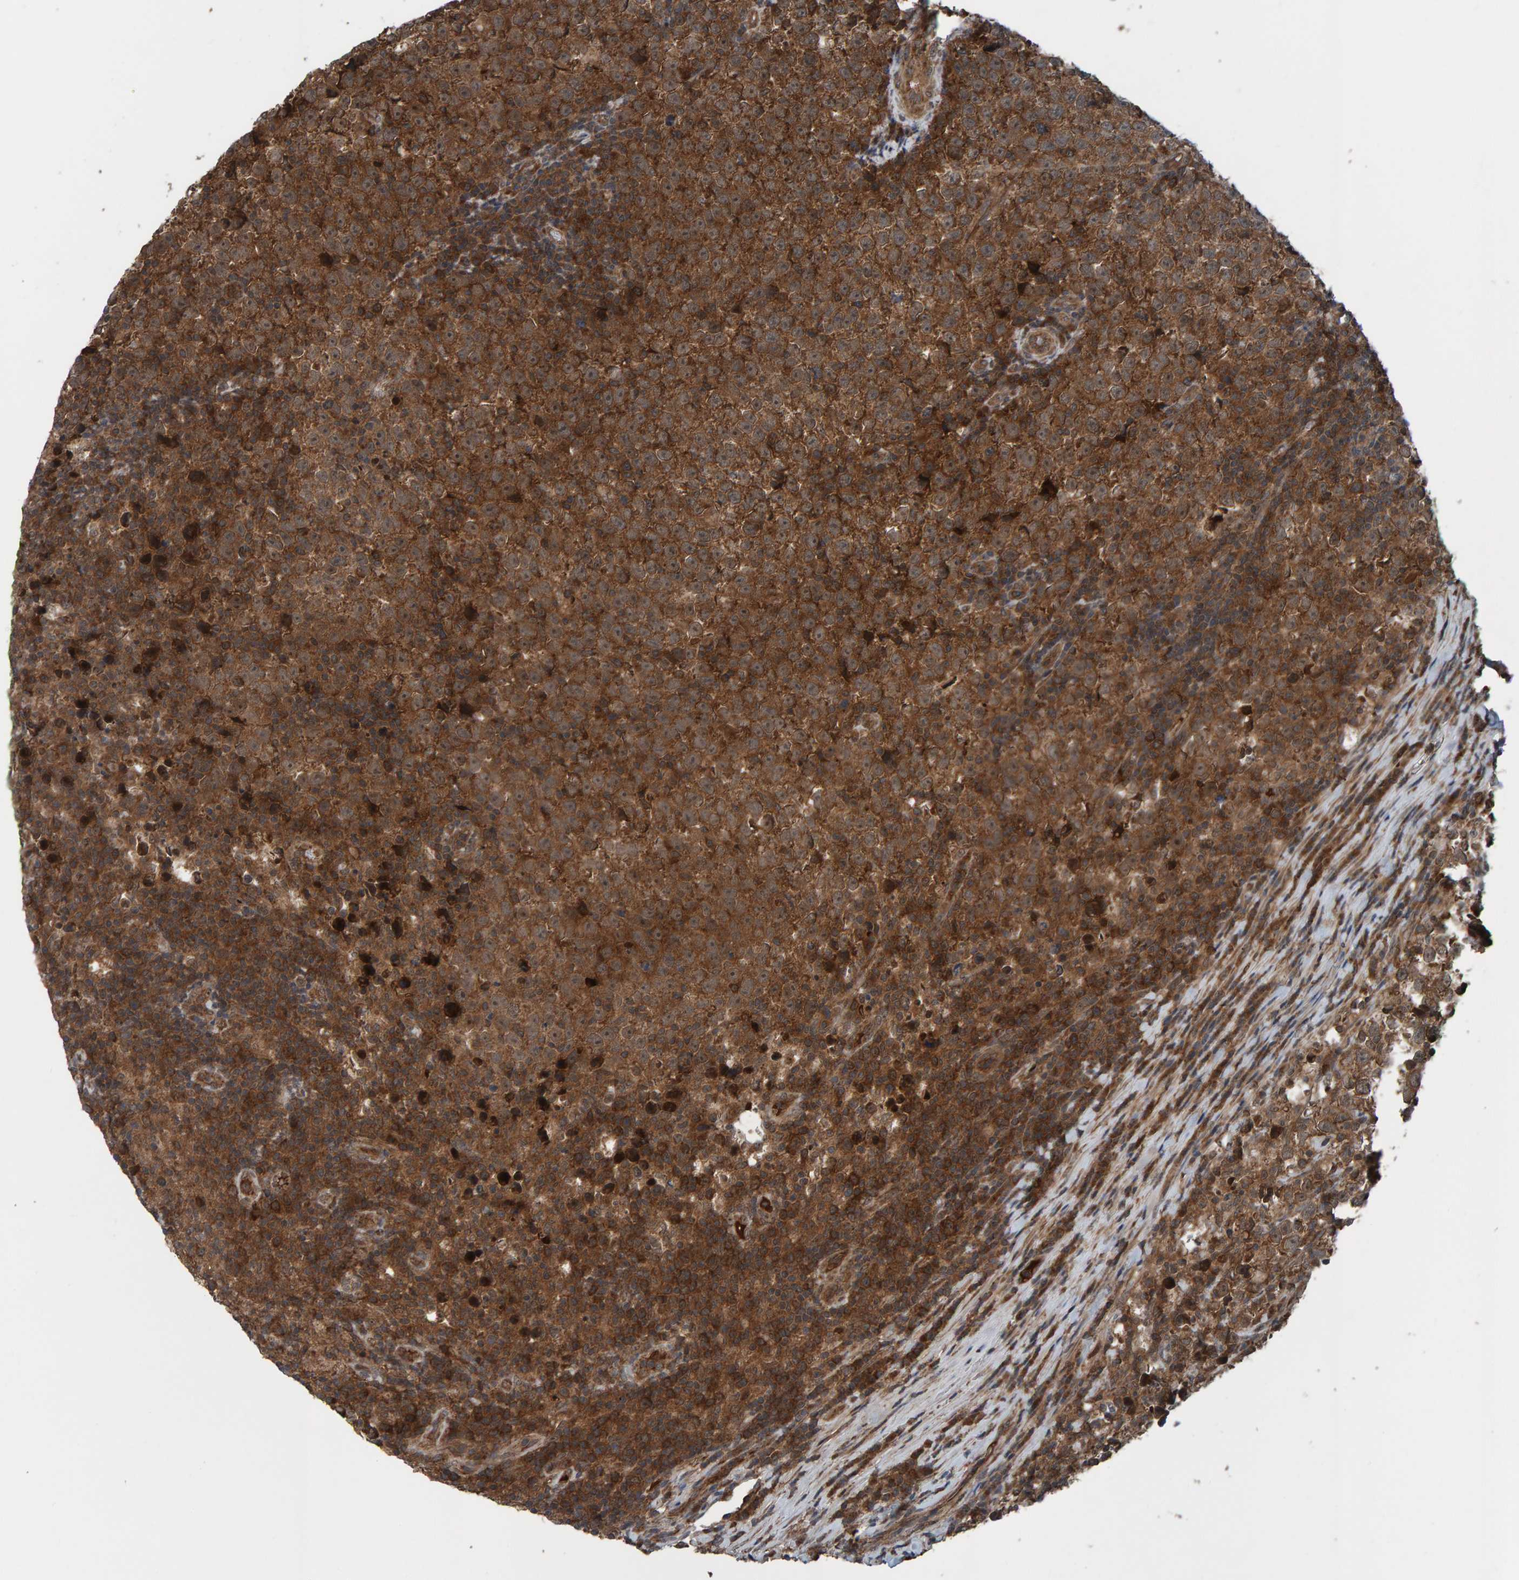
{"staining": {"intensity": "strong", "quantity": ">75%", "location": "cytoplasmic/membranous"}, "tissue": "testis cancer", "cell_type": "Tumor cells", "image_type": "cancer", "snomed": [{"axis": "morphology", "description": "Normal tissue, NOS"}, {"axis": "morphology", "description": "Seminoma, NOS"}, {"axis": "topography", "description": "Testis"}], "caption": "Protein expression analysis of testis cancer displays strong cytoplasmic/membranous positivity in approximately >75% of tumor cells. (DAB = brown stain, brightfield microscopy at high magnification).", "gene": "CUEDC1", "patient": {"sex": "male", "age": 43}}